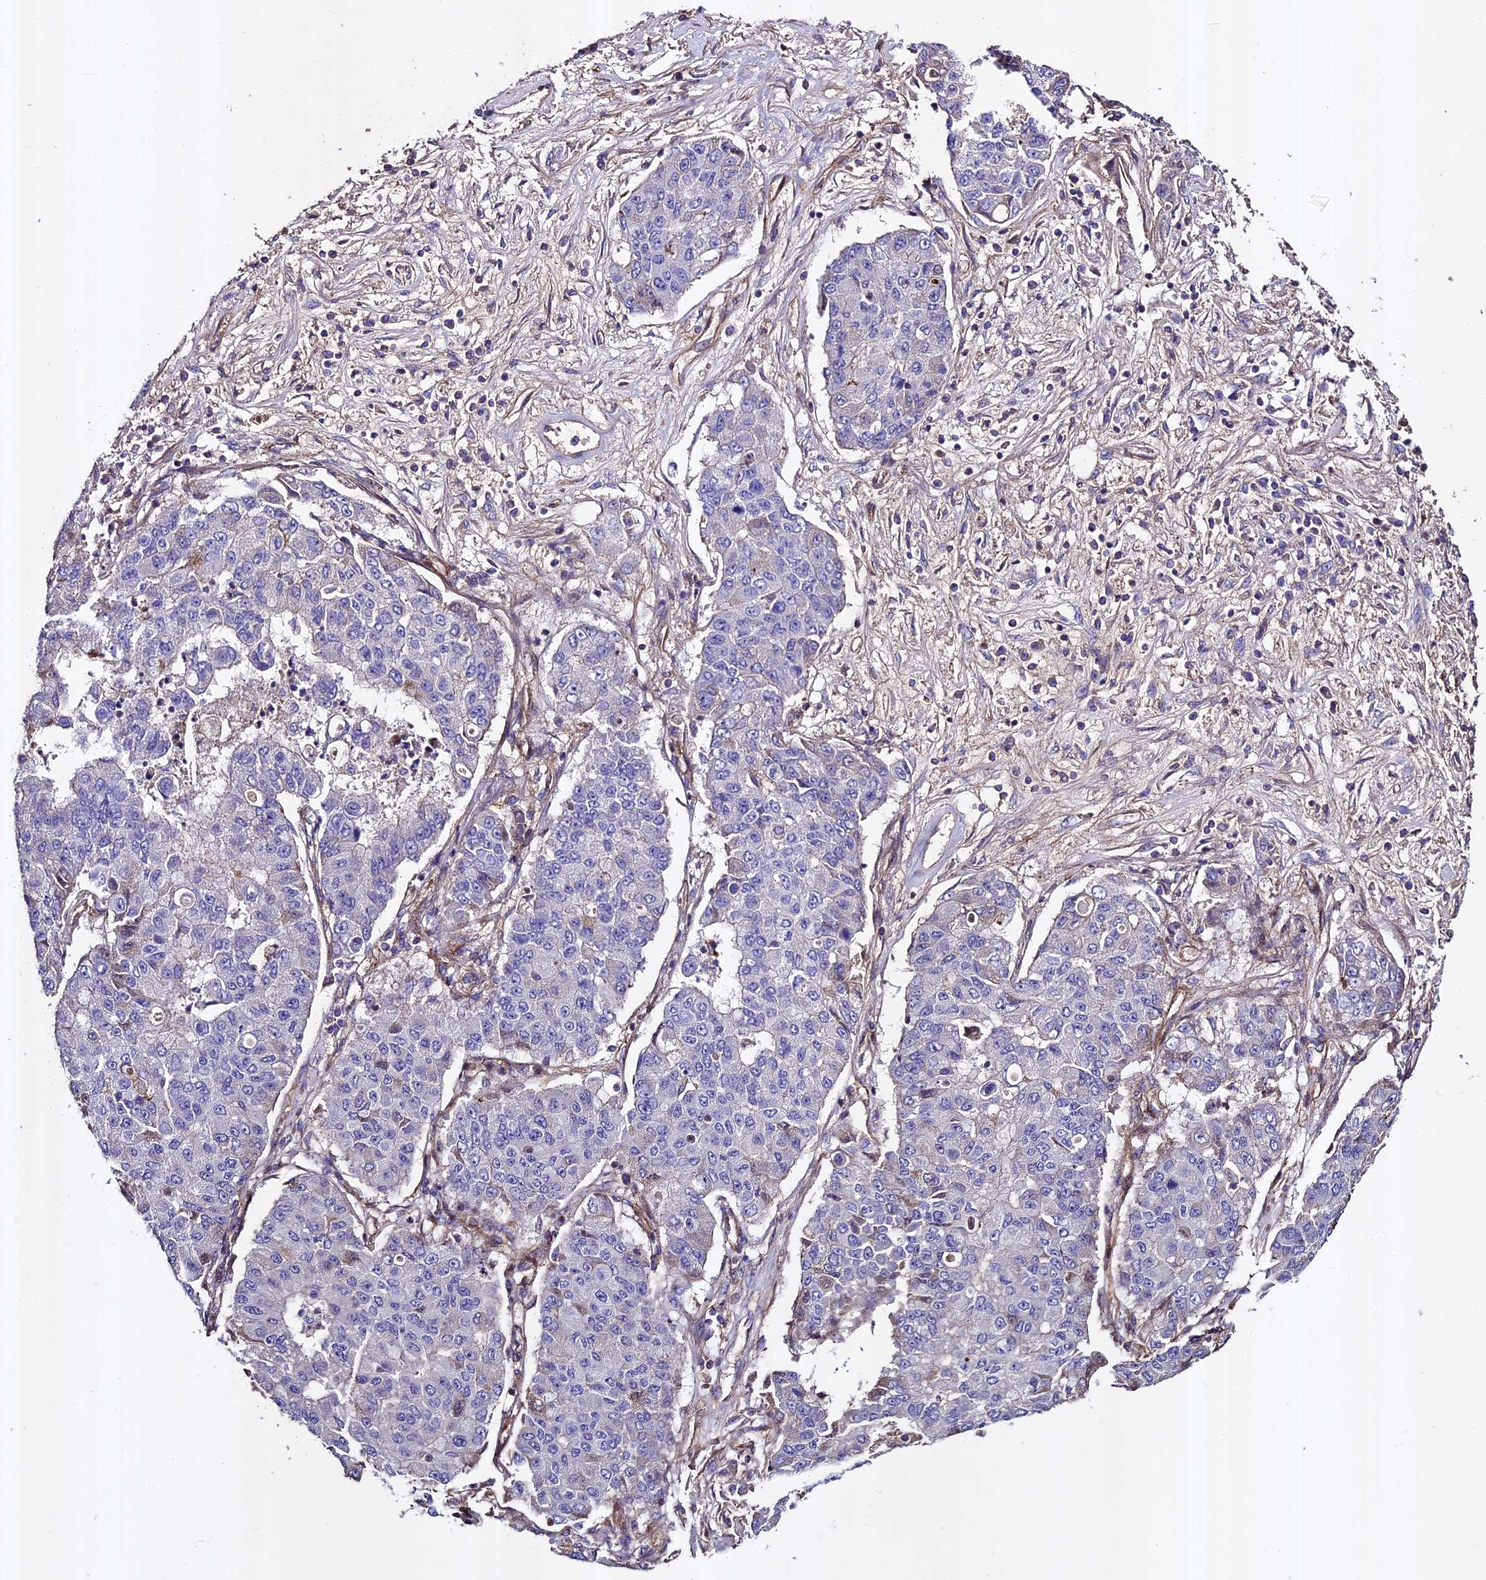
{"staining": {"intensity": "negative", "quantity": "none", "location": "none"}, "tissue": "lung cancer", "cell_type": "Tumor cells", "image_type": "cancer", "snomed": [{"axis": "morphology", "description": "Squamous cell carcinoma, NOS"}, {"axis": "topography", "description": "Lung"}], "caption": "The immunohistochemistry (IHC) micrograph has no significant expression in tumor cells of lung cancer (squamous cell carcinoma) tissue.", "gene": "EVA1B", "patient": {"sex": "male", "age": 74}}